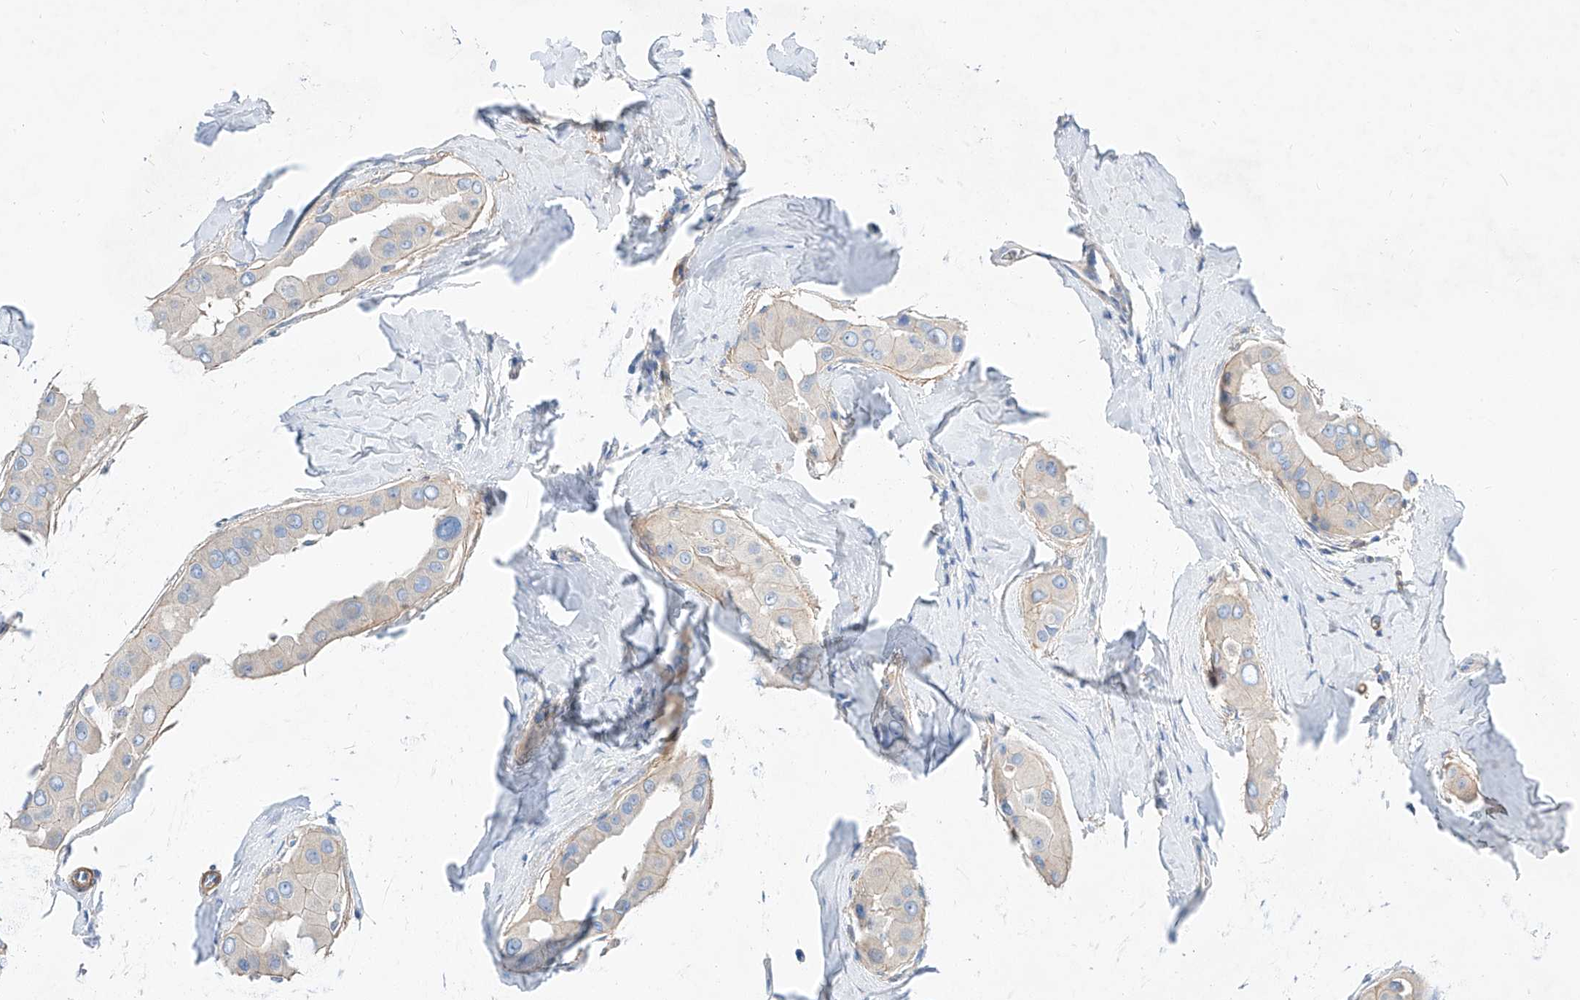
{"staining": {"intensity": "weak", "quantity": "<25%", "location": "cytoplasmic/membranous"}, "tissue": "thyroid cancer", "cell_type": "Tumor cells", "image_type": "cancer", "snomed": [{"axis": "morphology", "description": "Papillary adenocarcinoma, NOS"}, {"axis": "topography", "description": "Thyroid gland"}], "caption": "Micrograph shows no protein staining in tumor cells of thyroid papillary adenocarcinoma tissue.", "gene": "TAS2R60", "patient": {"sex": "male", "age": 33}}